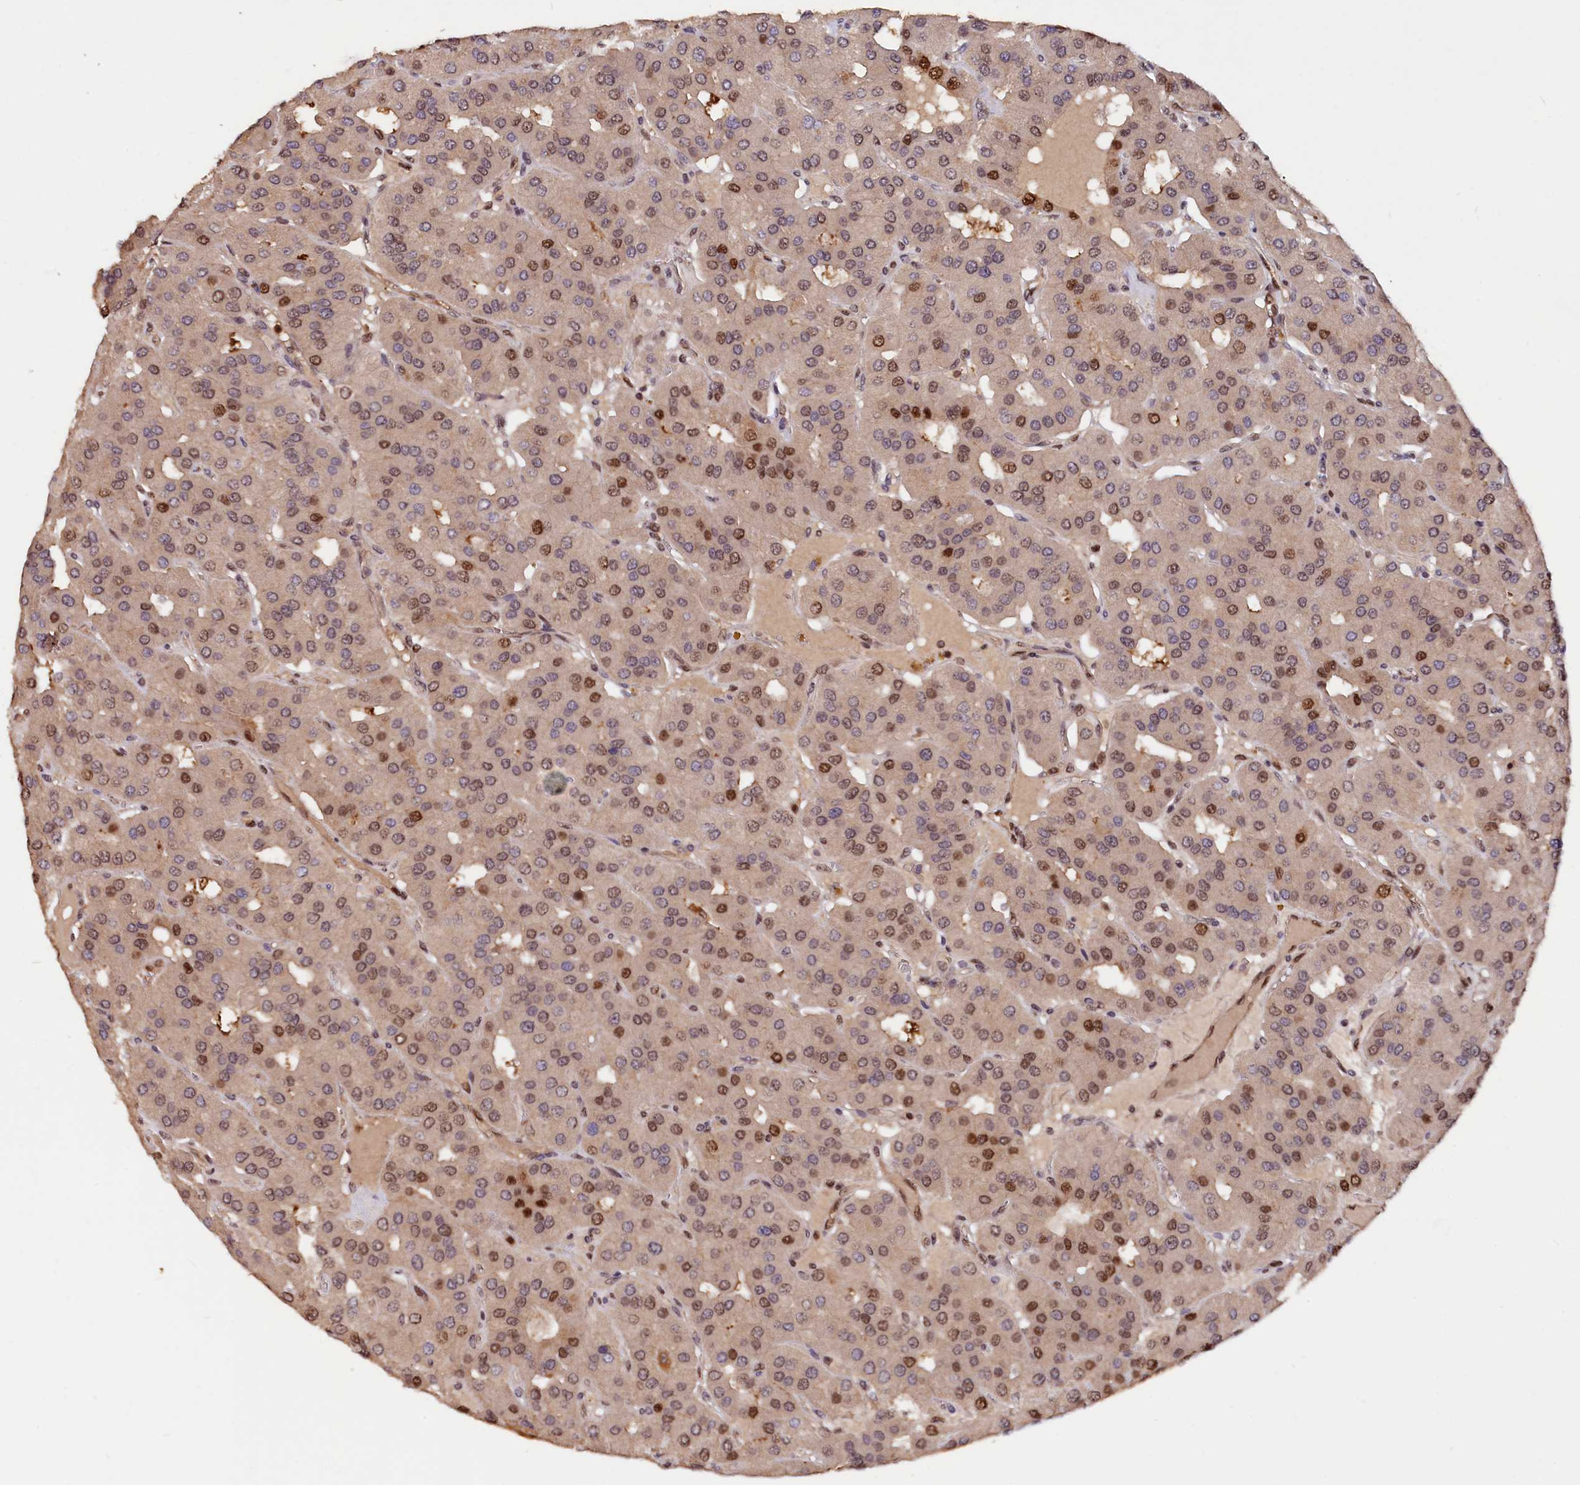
{"staining": {"intensity": "strong", "quantity": "<25%", "location": "nuclear"}, "tissue": "parathyroid gland", "cell_type": "Glandular cells", "image_type": "normal", "snomed": [{"axis": "morphology", "description": "Normal tissue, NOS"}, {"axis": "morphology", "description": "Adenoma, NOS"}, {"axis": "topography", "description": "Parathyroid gland"}], "caption": "Immunohistochemistry (DAB) staining of unremarkable parathyroid gland exhibits strong nuclear protein expression in approximately <25% of glandular cells. Nuclei are stained in blue.", "gene": "ADRM1", "patient": {"sex": "female", "age": 86}}